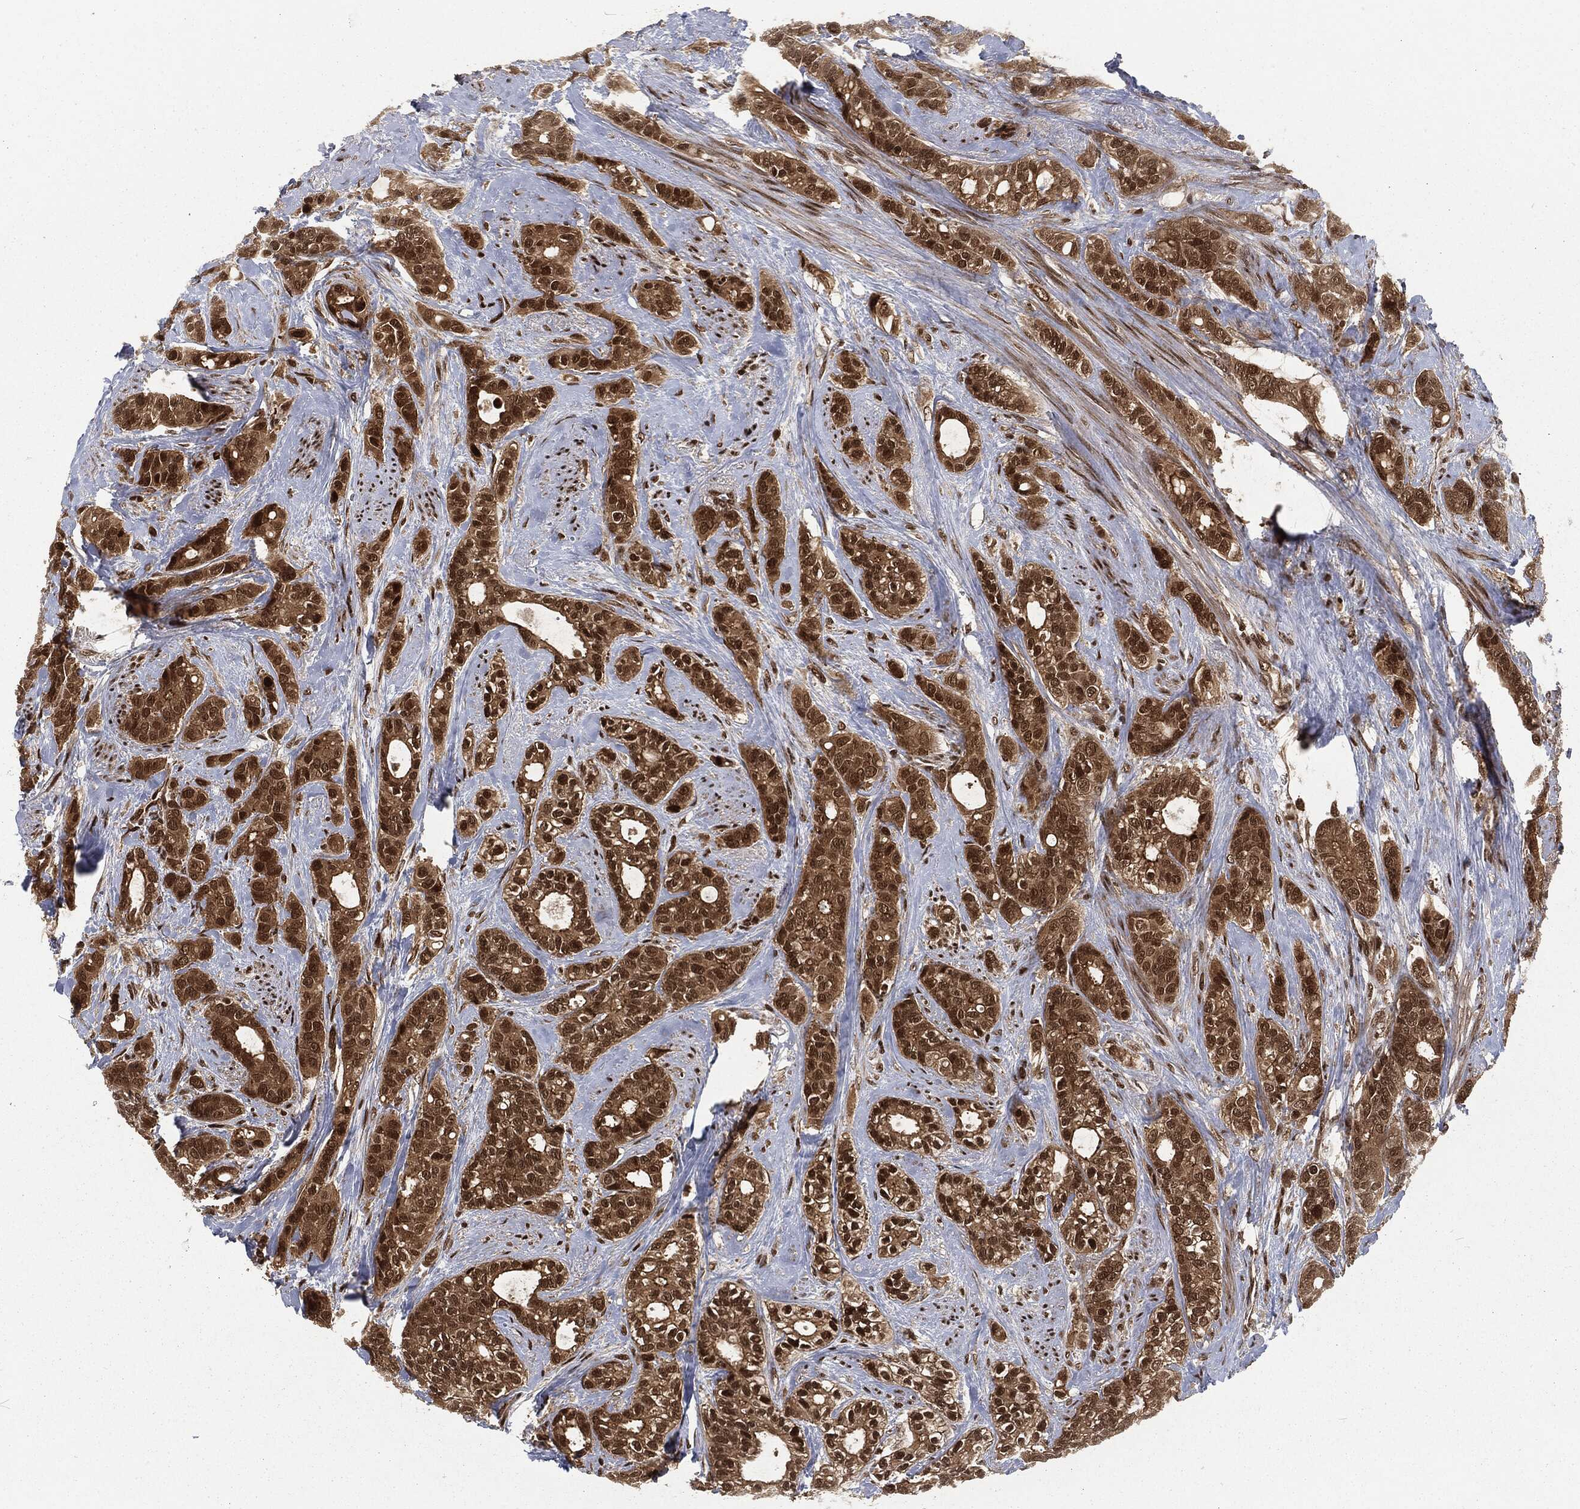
{"staining": {"intensity": "strong", "quantity": "25%-75%", "location": "cytoplasmic/membranous,nuclear"}, "tissue": "breast cancer", "cell_type": "Tumor cells", "image_type": "cancer", "snomed": [{"axis": "morphology", "description": "Duct carcinoma"}, {"axis": "topography", "description": "Breast"}], "caption": "A micrograph of breast cancer stained for a protein exhibits strong cytoplasmic/membranous and nuclear brown staining in tumor cells. (Stains: DAB (3,3'-diaminobenzidine) in brown, nuclei in blue, Microscopy: brightfield microscopy at high magnification).", "gene": "NGRN", "patient": {"sex": "female", "age": 71}}